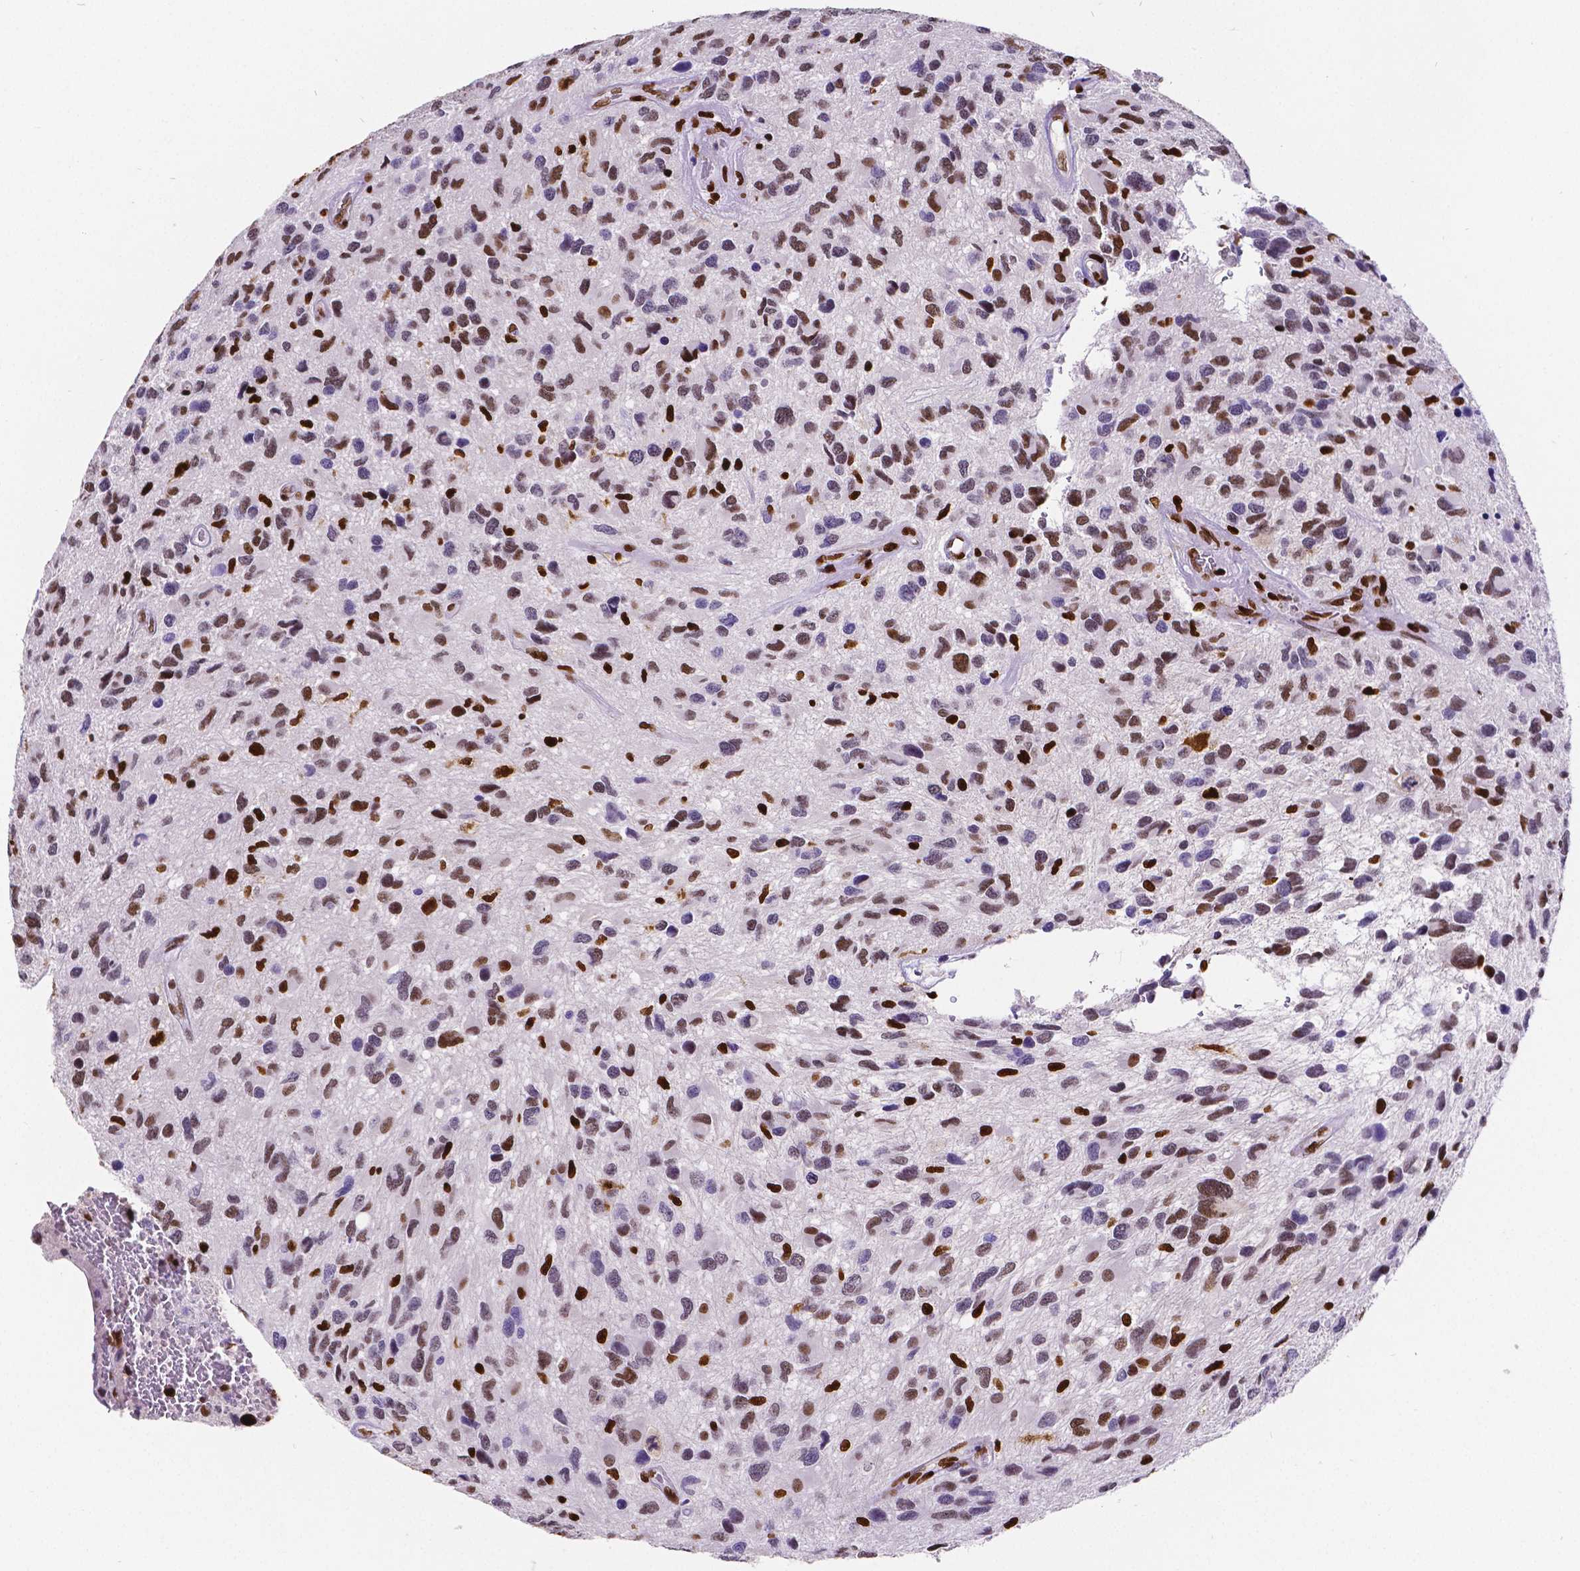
{"staining": {"intensity": "strong", "quantity": "25%-75%", "location": "nuclear"}, "tissue": "glioma", "cell_type": "Tumor cells", "image_type": "cancer", "snomed": [{"axis": "morphology", "description": "Glioma, malignant, NOS"}, {"axis": "morphology", "description": "Glioma, malignant, High grade"}, {"axis": "topography", "description": "Brain"}], "caption": "Immunohistochemical staining of human glioma (malignant) shows high levels of strong nuclear protein expression in about 25%-75% of tumor cells.", "gene": "MEF2C", "patient": {"sex": "female", "age": 71}}